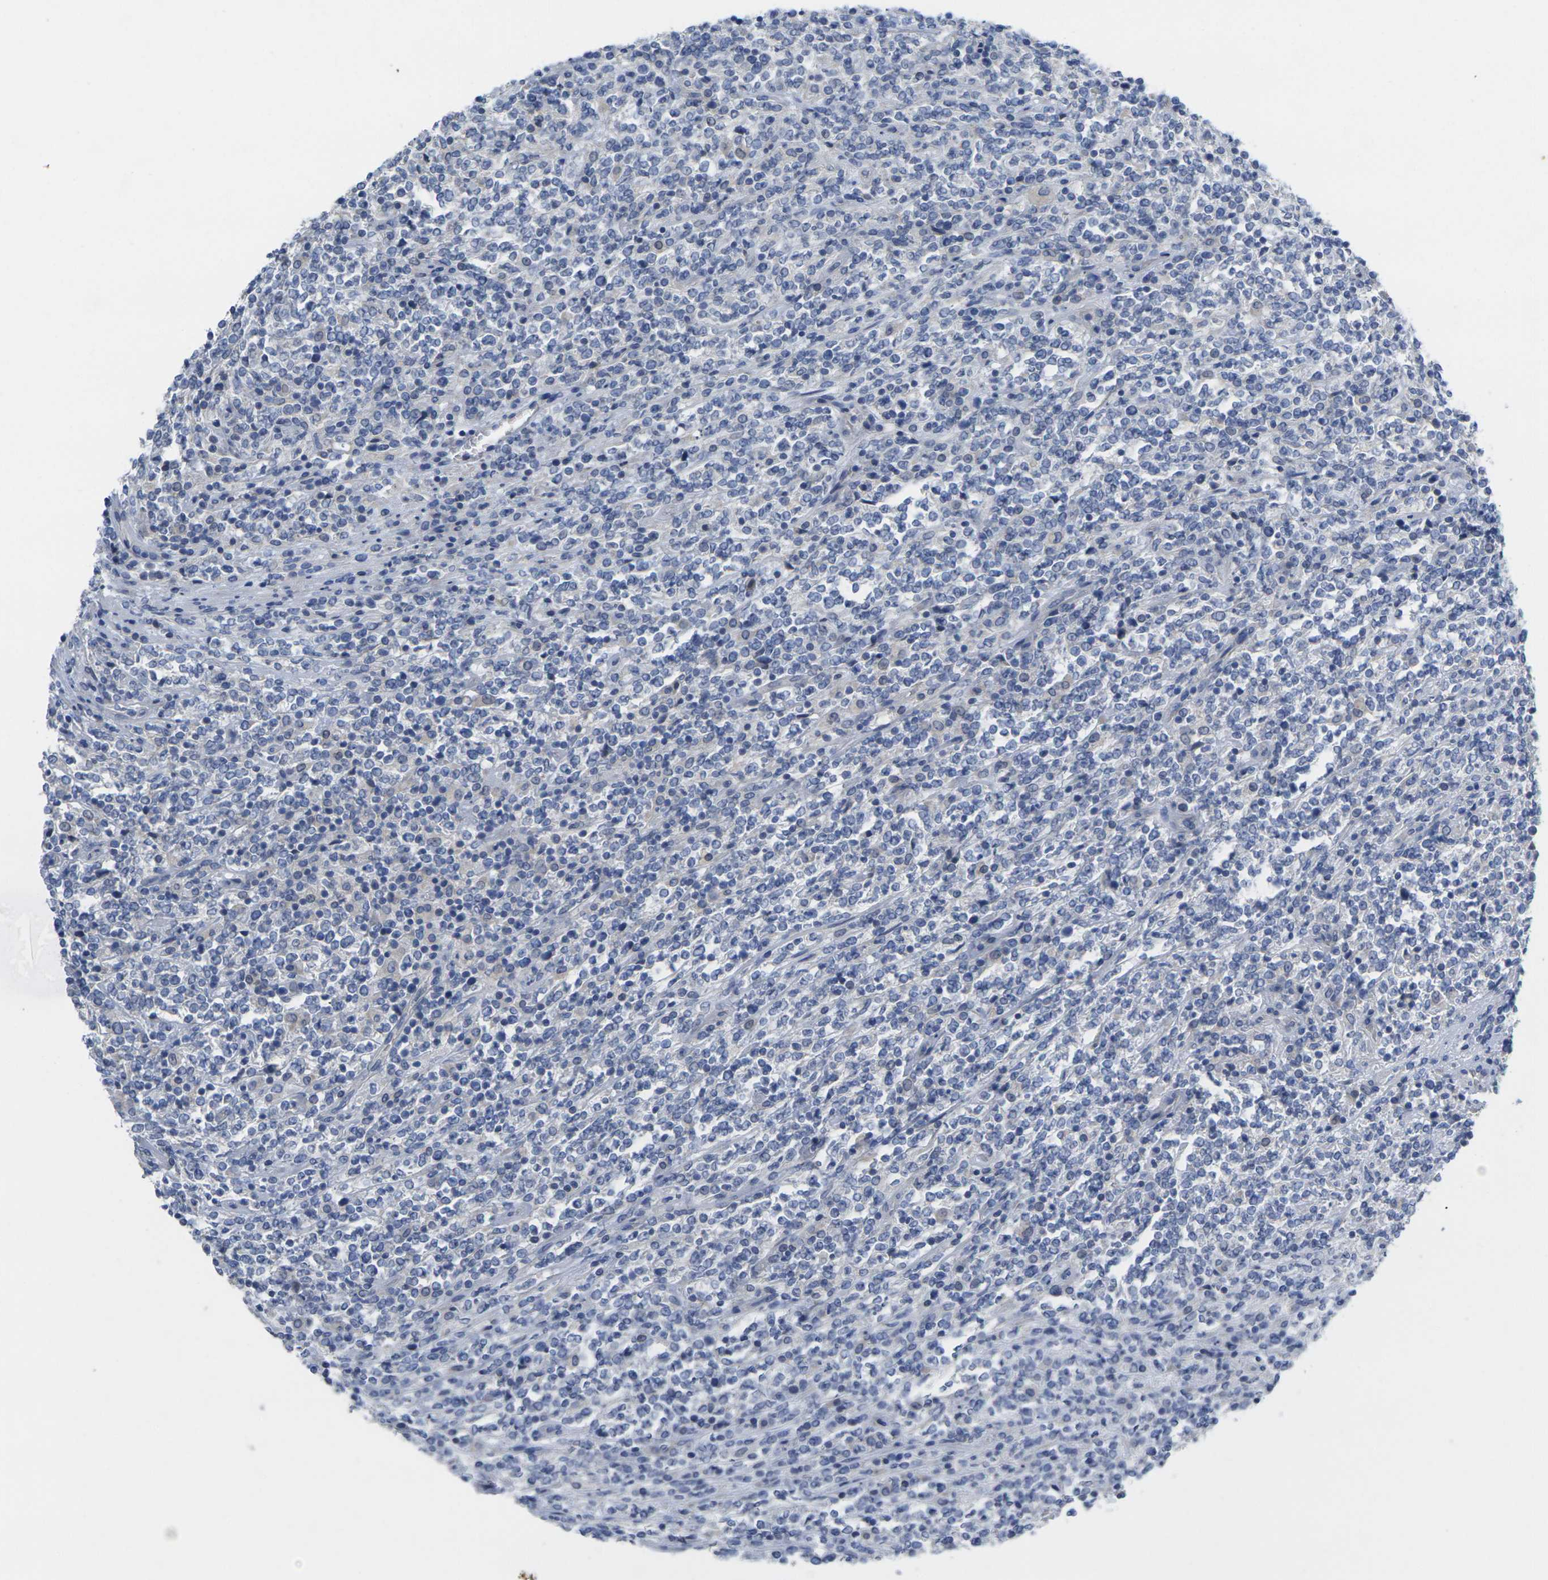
{"staining": {"intensity": "negative", "quantity": "none", "location": "none"}, "tissue": "lymphoma", "cell_type": "Tumor cells", "image_type": "cancer", "snomed": [{"axis": "morphology", "description": "Malignant lymphoma, non-Hodgkin's type, High grade"}, {"axis": "topography", "description": "Soft tissue"}], "caption": "IHC micrograph of neoplastic tissue: human high-grade malignant lymphoma, non-Hodgkin's type stained with DAB shows no significant protein staining in tumor cells.", "gene": "TNNI3", "patient": {"sex": "male", "age": 18}}